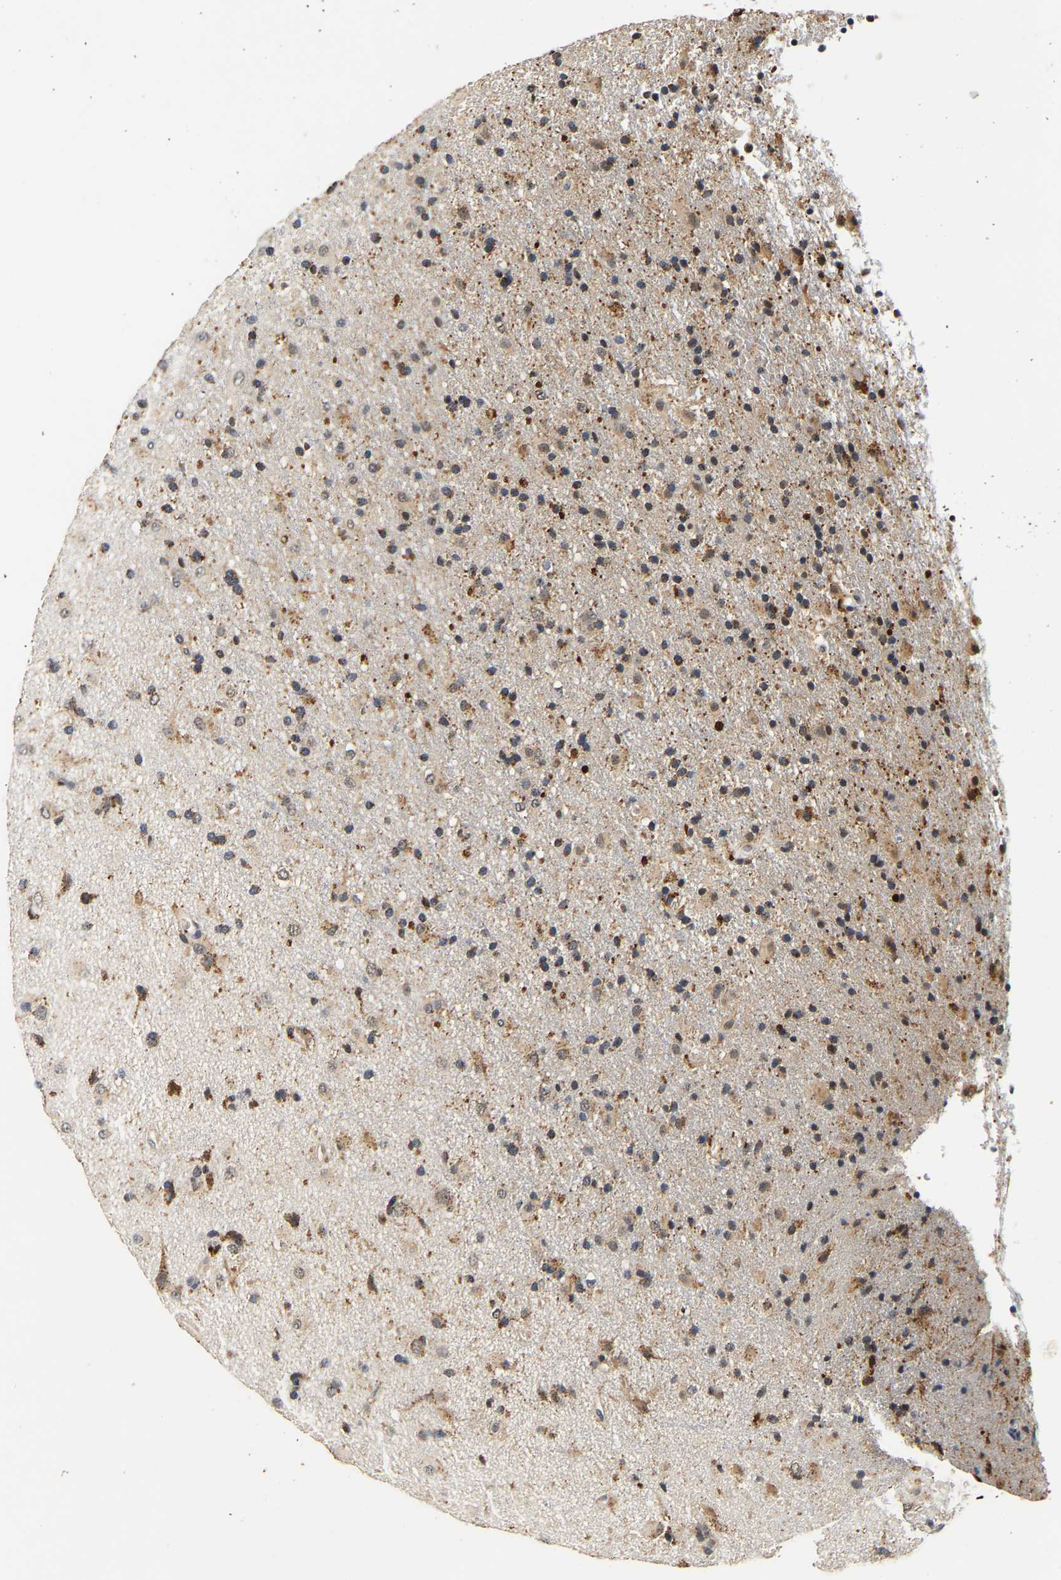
{"staining": {"intensity": "weak", "quantity": "25%-75%", "location": "cytoplasmic/membranous"}, "tissue": "glioma", "cell_type": "Tumor cells", "image_type": "cancer", "snomed": [{"axis": "morphology", "description": "Glioma, malignant, Low grade"}, {"axis": "topography", "description": "Brain"}], "caption": "Immunohistochemistry (IHC) image of neoplastic tissue: human glioma stained using IHC demonstrates low levels of weak protein expression localized specifically in the cytoplasmic/membranous of tumor cells, appearing as a cytoplasmic/membranous brown color.", "gene": "SMU1", "patient": {"sex": "male", "age": 65}}